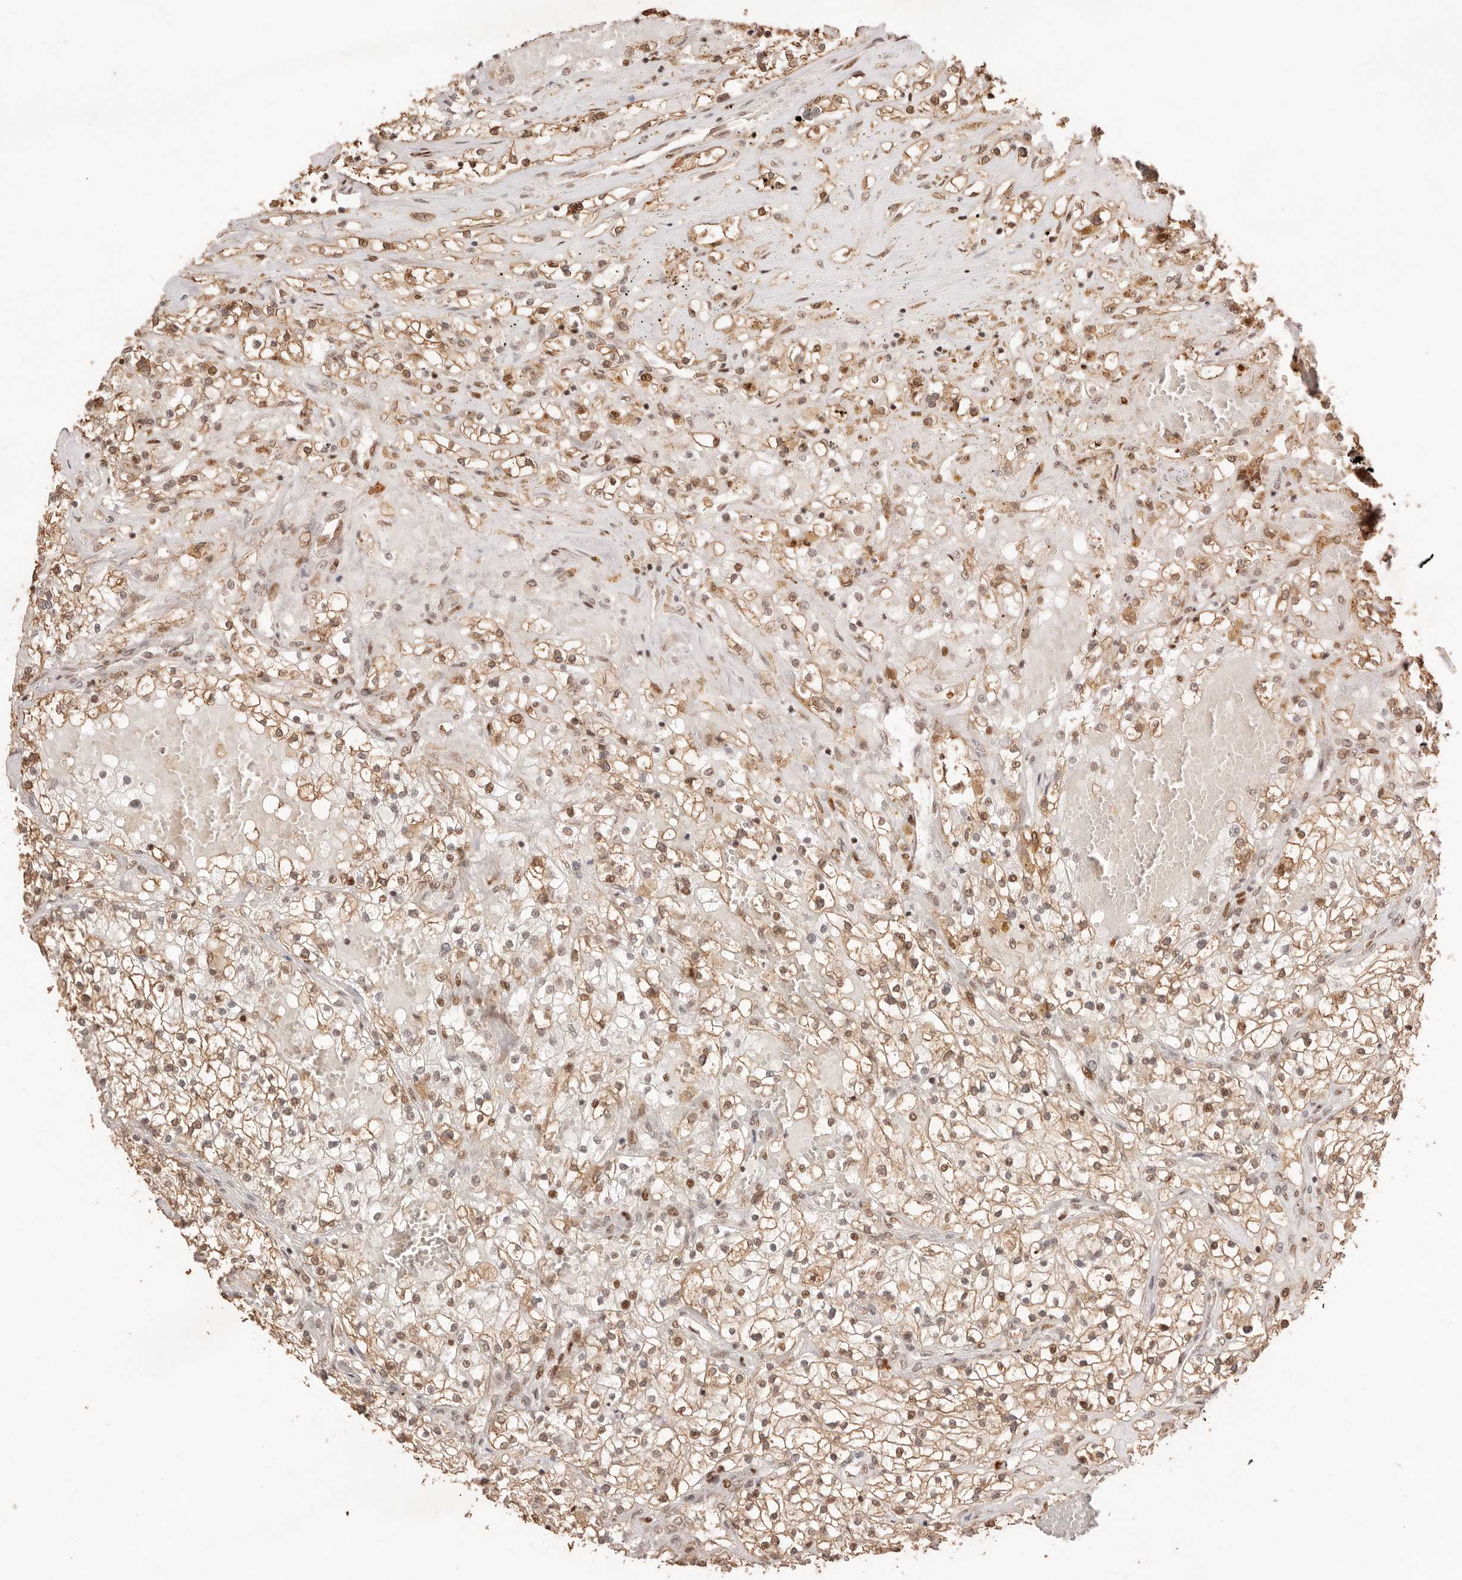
{"staining": {"intensity": "weak", "quantity": ">75%", "location": "cytoplasmic/membranous"}, "tissue": "renal cancer", "cell_type": "Tumor cells", "image_type": "cancer", "snomed": [{"axis": "morphology", "description": "Normal tissue, NOS"}, {"axis": "morphology", "description": "Adenocarcinoma, NOS"}, {"axis": "topography", "description": "Kidney"}], "caption": "Renal adenocarcinoma stained with a protein marker exhibits weak staining in tumor cells.", "gene": "NPAS2", "patient": {"sex": "male", "age": 68}}